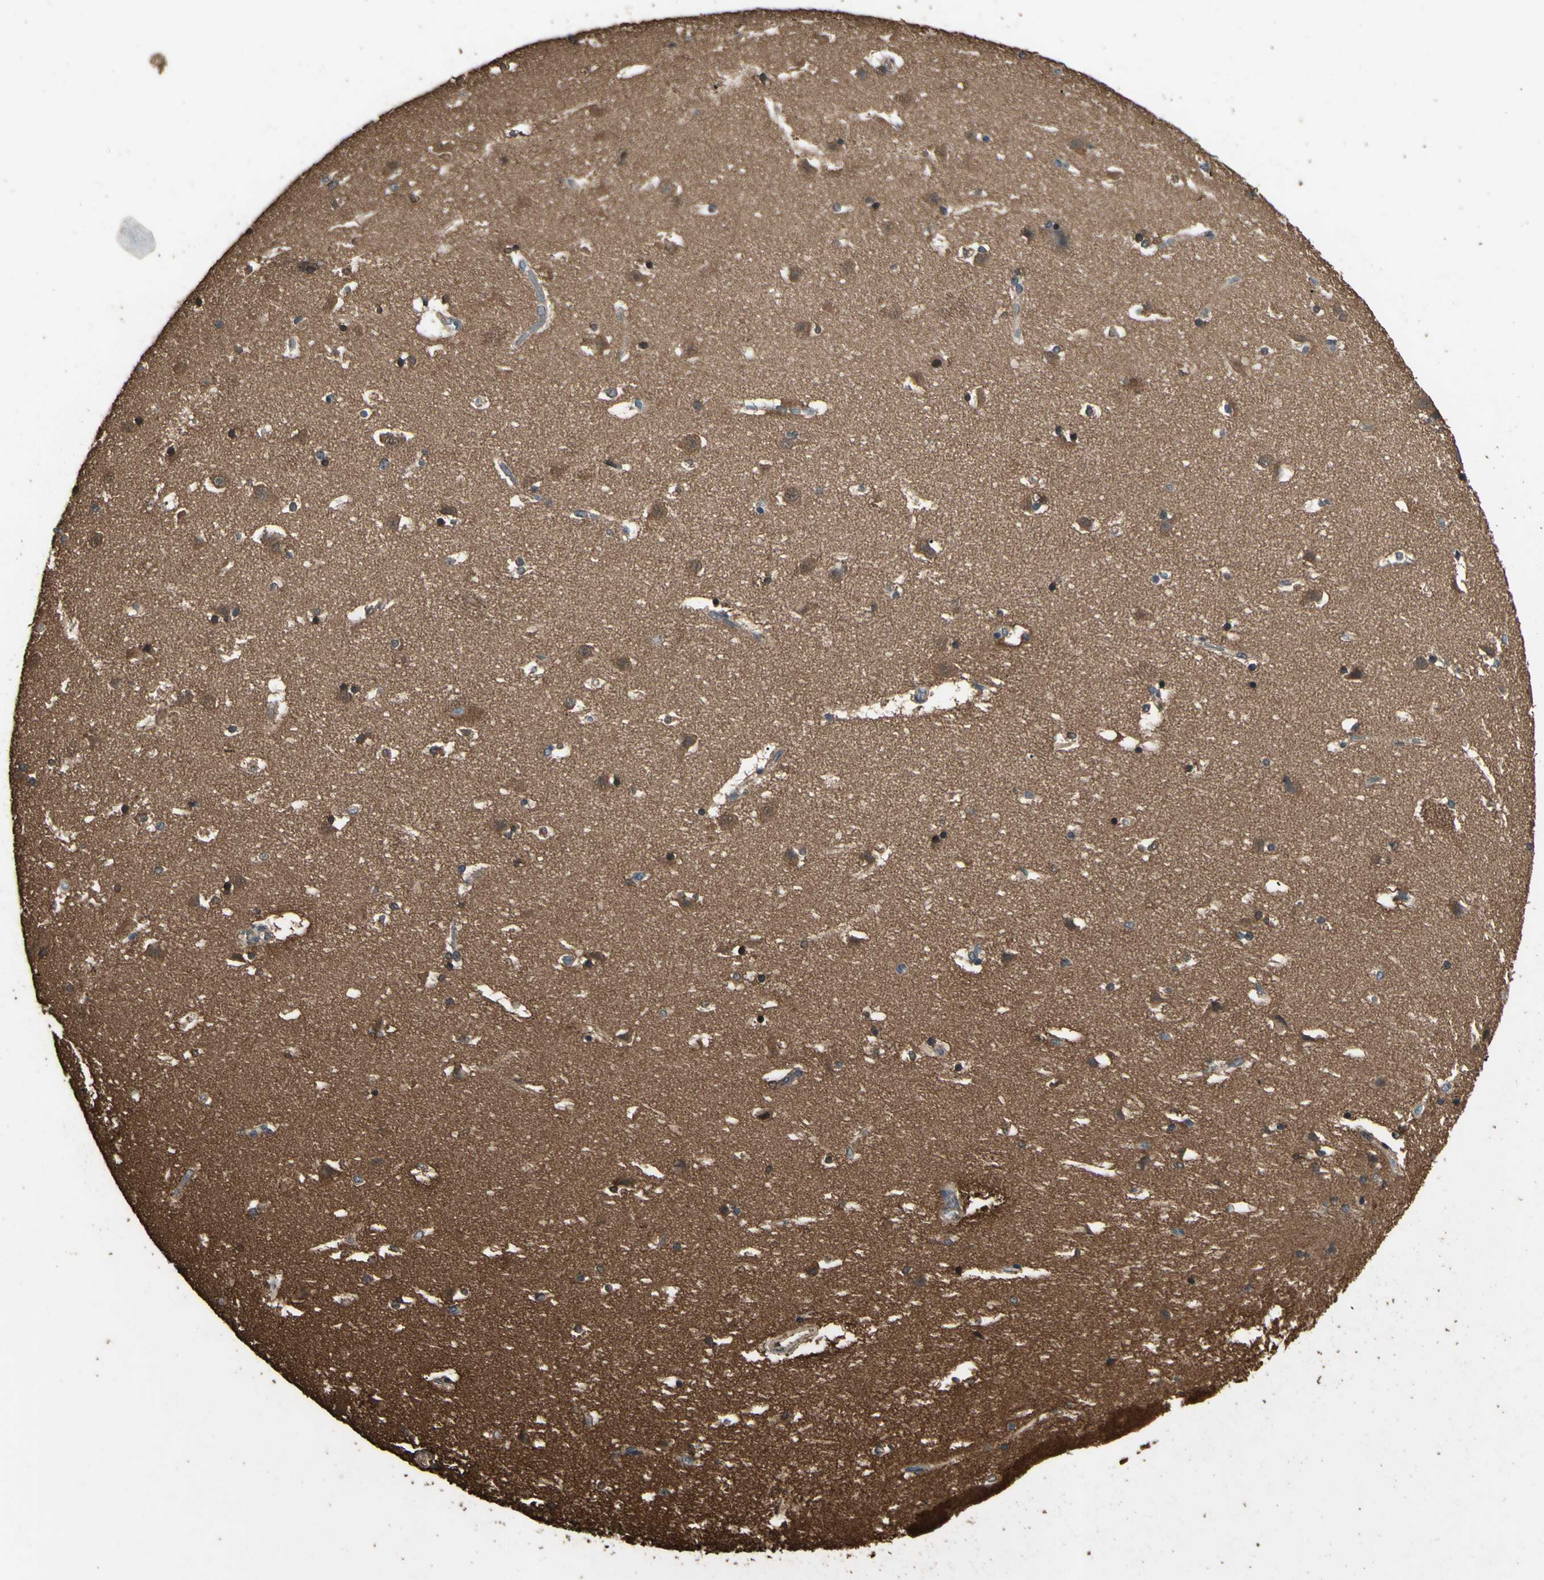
{"staining": {"intensity": "weak", "quantity": "<25%", "location": "cytoplasmic/membranous"}, "tissue": "caudate", "cell_type": "Glial cells", "image_type": "normal", "snomed": [{"axis": "morphology", "description": "Normal tissue, NOS"}, {"axis": "topography", "description": "Lateral ventricle wall"}], "caption": "Histopathology image shows no protein expression in glial cells of normal caudate.", "gene": "TSPO", "patient": {"sex": "male", "age": 45}}